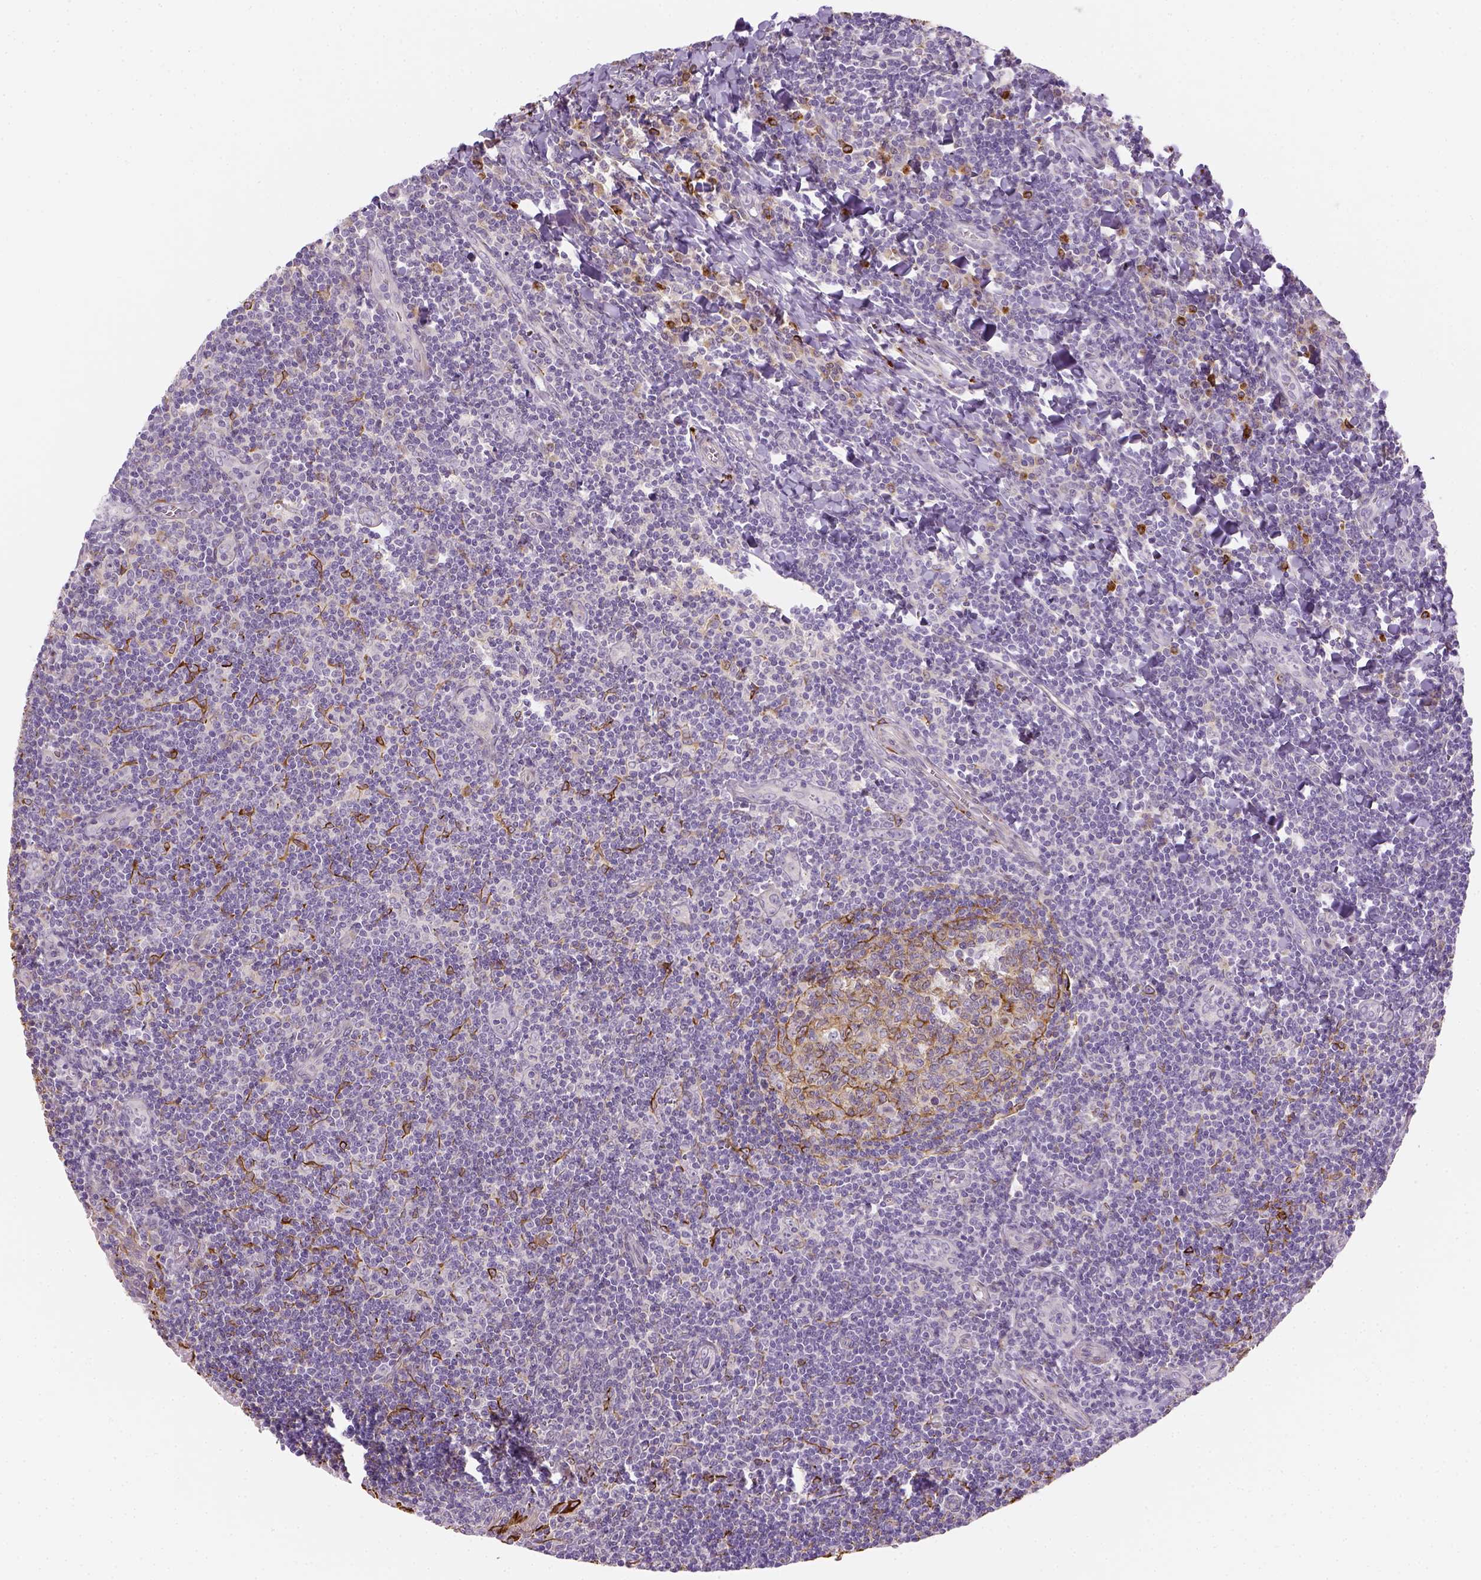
{"staining": {"intensity": "strong", "quantity": "<25%", "location": "cytoplasmic/membranous"}, "tissue": "tonsil", "cell_type": "Germinal center cells", "image_type": "normal", "snomed": [{"axis": "morphology", "description": "Normal tissue, NOS"}, {"axis": "morphology", "description": "Inflammation, NOS"}, {"axis": "topography", "description": "Tonsil"}], "caption": "A brown stain shows strong cytoplasmic/membranous staining of a protein in germinal center cells of unremarkable tonsil. The staining was performed using DAB to visualize the protein expression in brown, while the nuclei were stained in blue with hematoxylin (Magnification: 20x).", "gene": "CACNB1", "patient": {"sex": "female", "age": 31}}